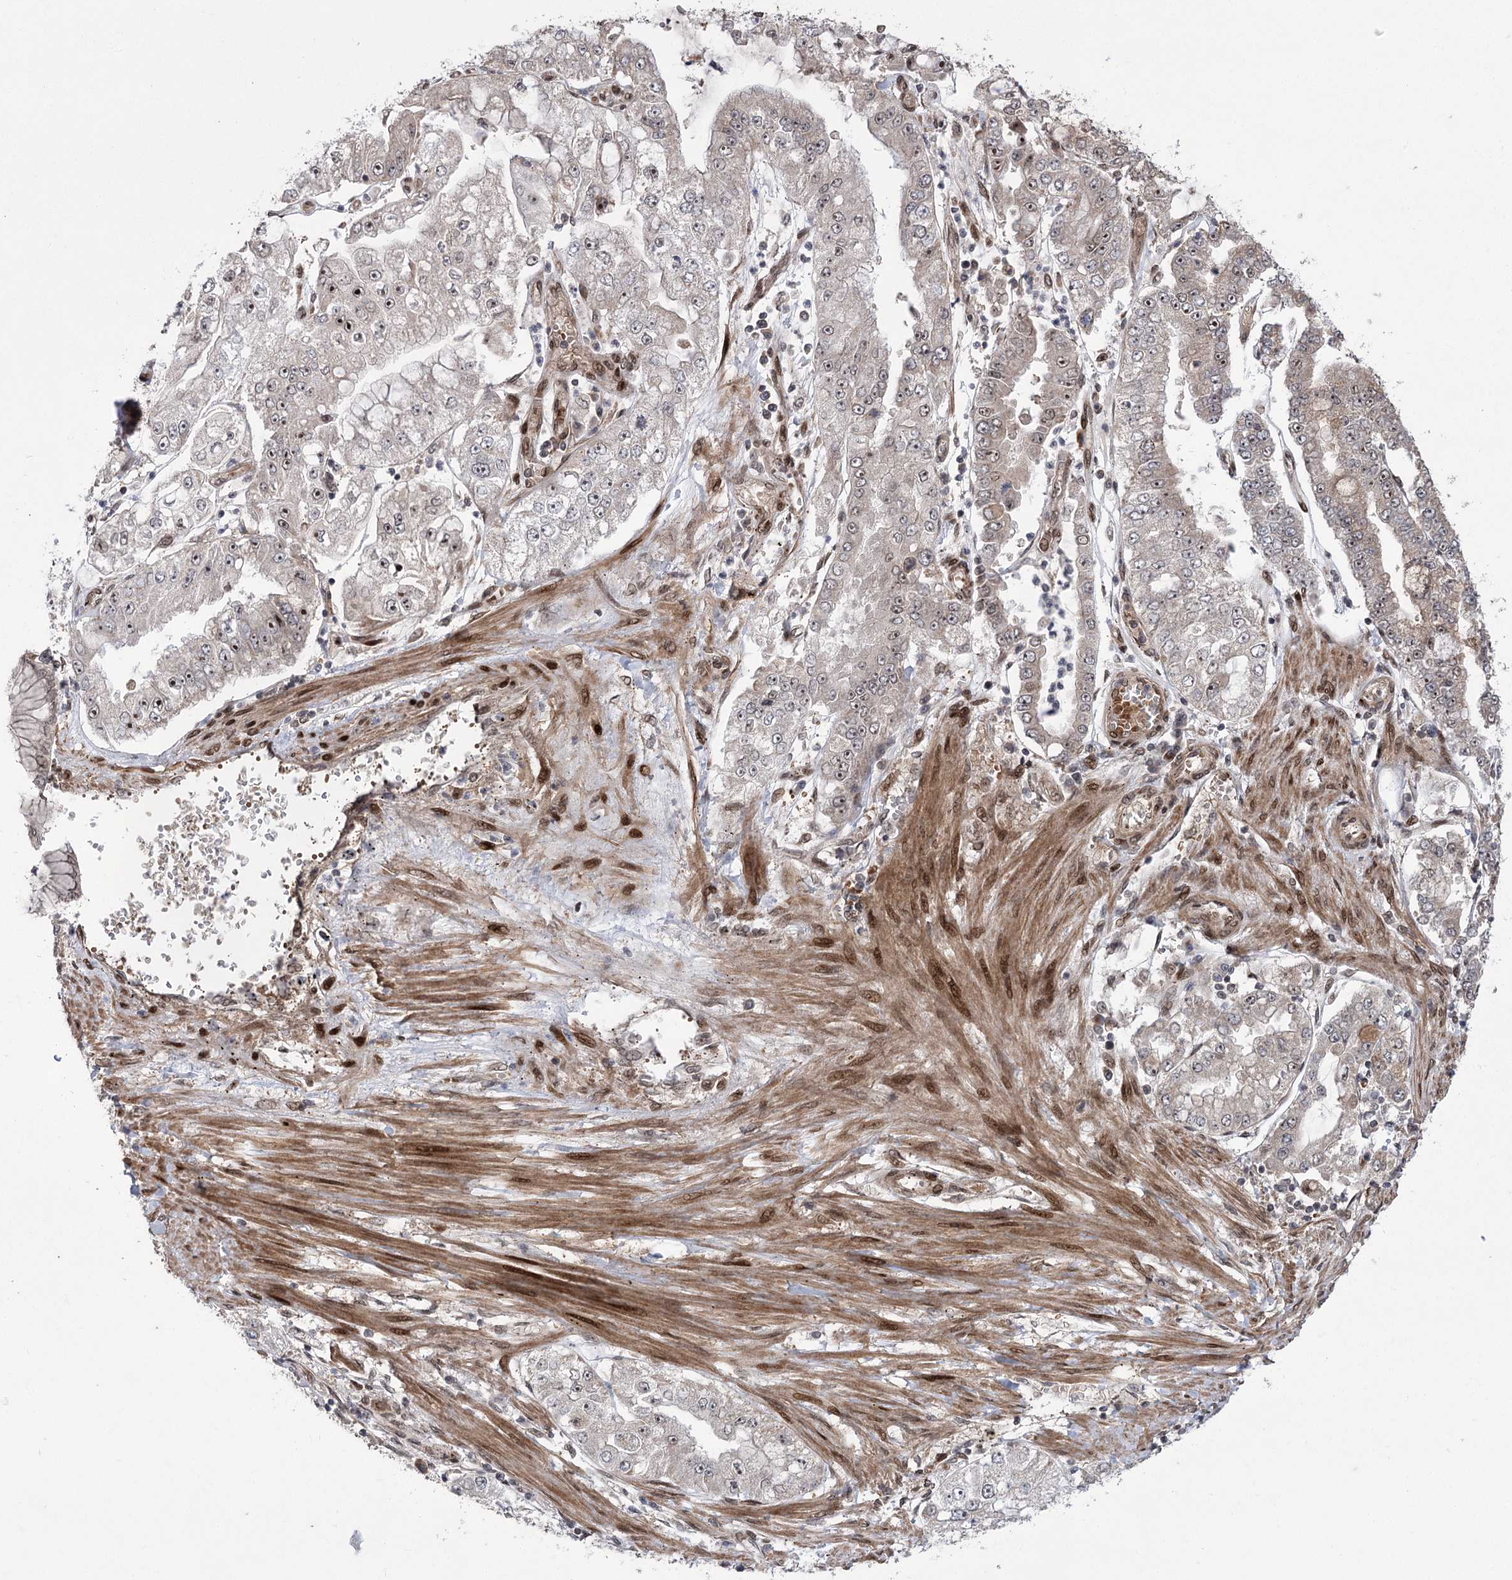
{"staining": {"intensity": "moderate", "quantity": "<25%", "location": "nuclear"}, "tissue": "stomach cancer", "cell_type": "Tumor cells", "image_type": "cancer", "snomed": [{"axis": "morphology", "description": "Adenocarcinoma, NOS"}, {"axis": "topography", "description": "Stomach"}], "caption": "Stomach adenocarcinoma stained for a protein exhibits moderate nuclear positivity in tumor cells. The staining was performed using DAB, with brown indicating positive protein expression. Nuclei are stained blue with hematoxylin.", "gene": "TENM2", "patient": {"sex": "male", "age": 76}}